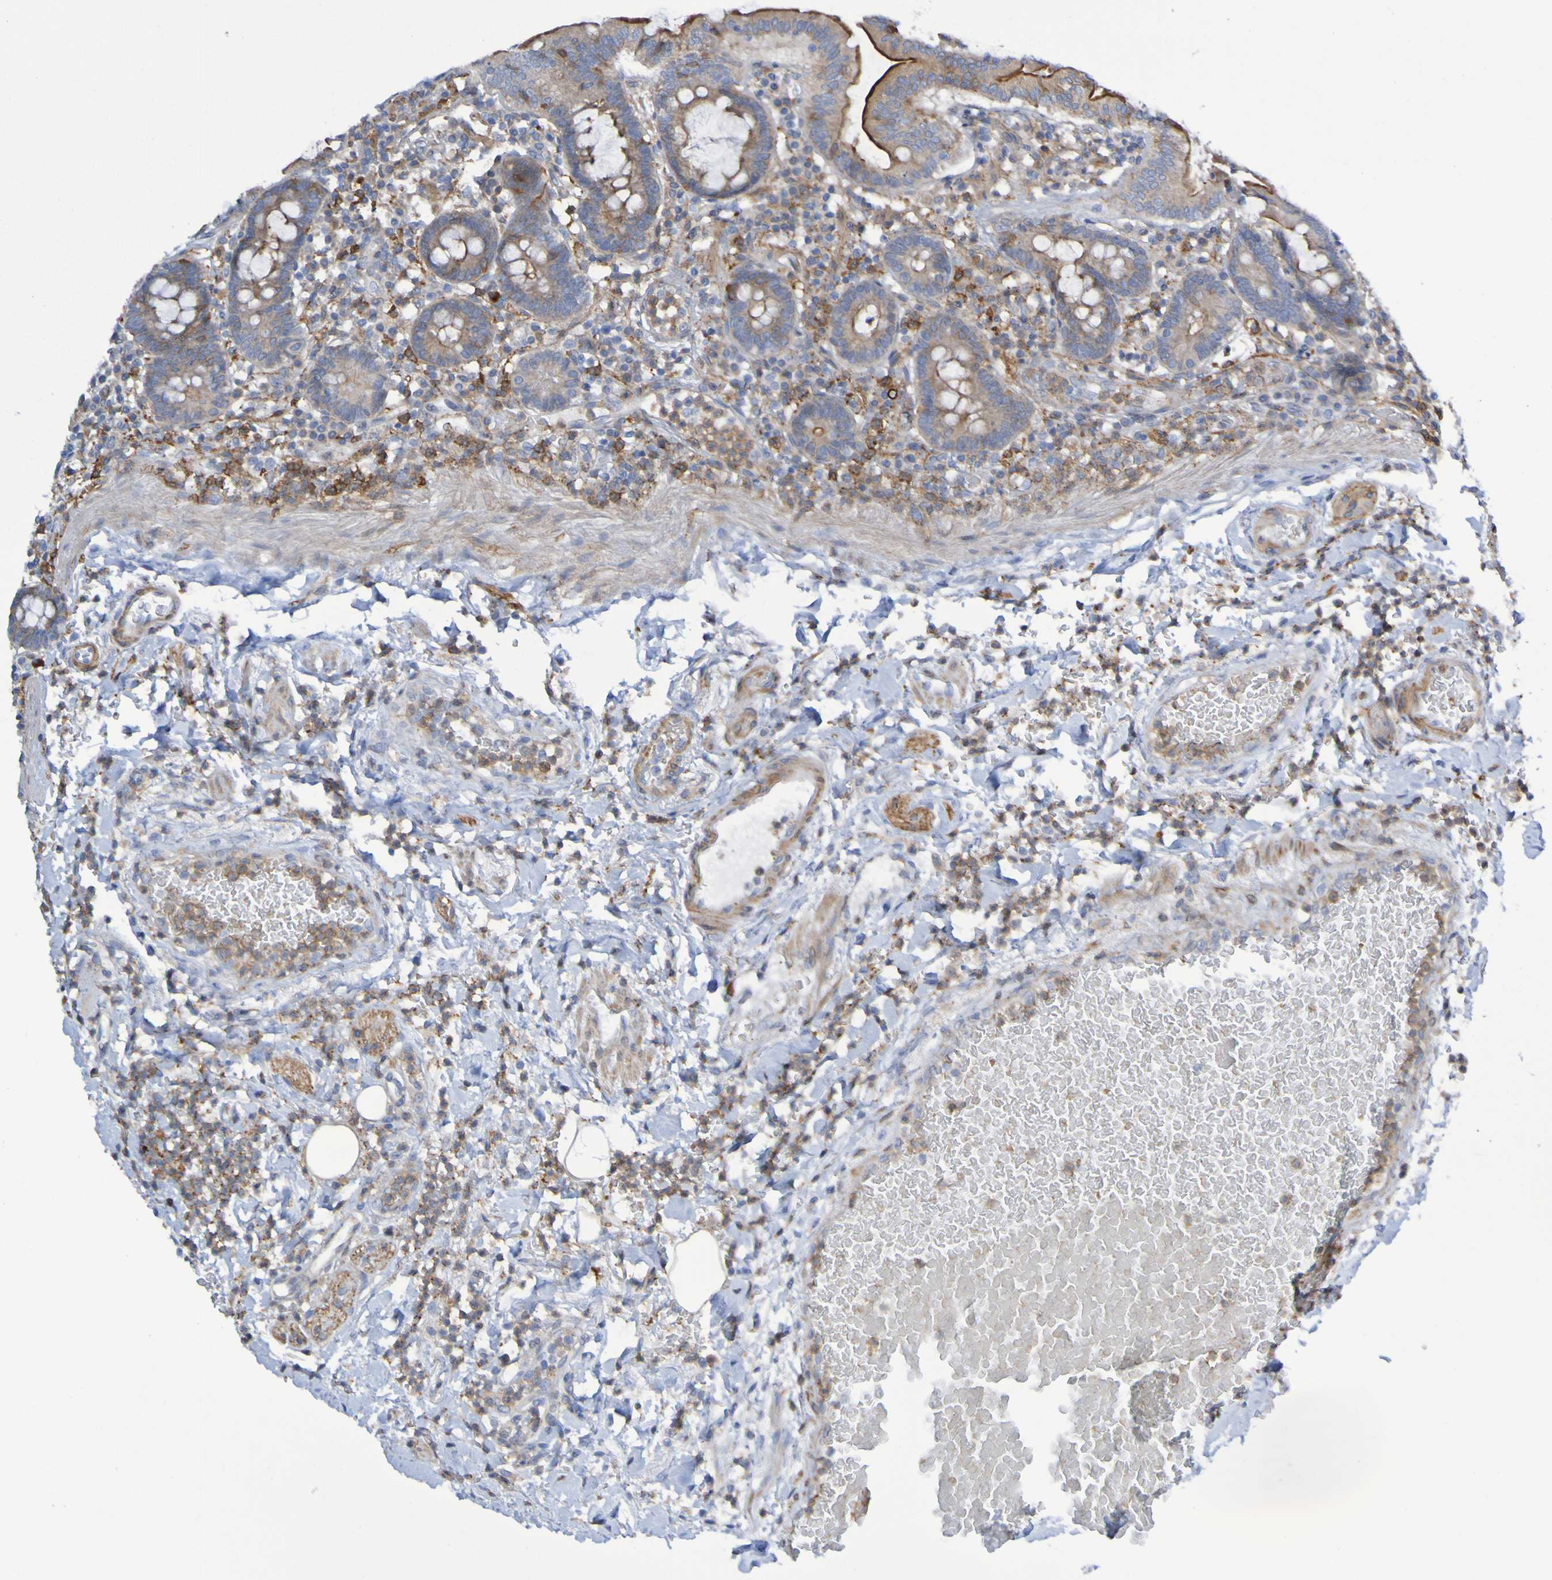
{"staining": {"intensity": "strong", "quantity": "<25%", "location": "cytoplasmic/membranous"}, "tissue": "stomach", "cell_type": "Glandular cells", "image_type": "normal", "snomed": [{"axis": "morphology", "description": "Normal tissue, NOS"}, {"axis": "topography", "description": "Stomach, upper"}], "caption": "Stomach stained for a protein (brown) displays strong cytoplasmic/membranous positive staining in approximately <25% of glandular cells.", "gene": "SCRG1", "patient": {"sex": "male", "age": 68}}